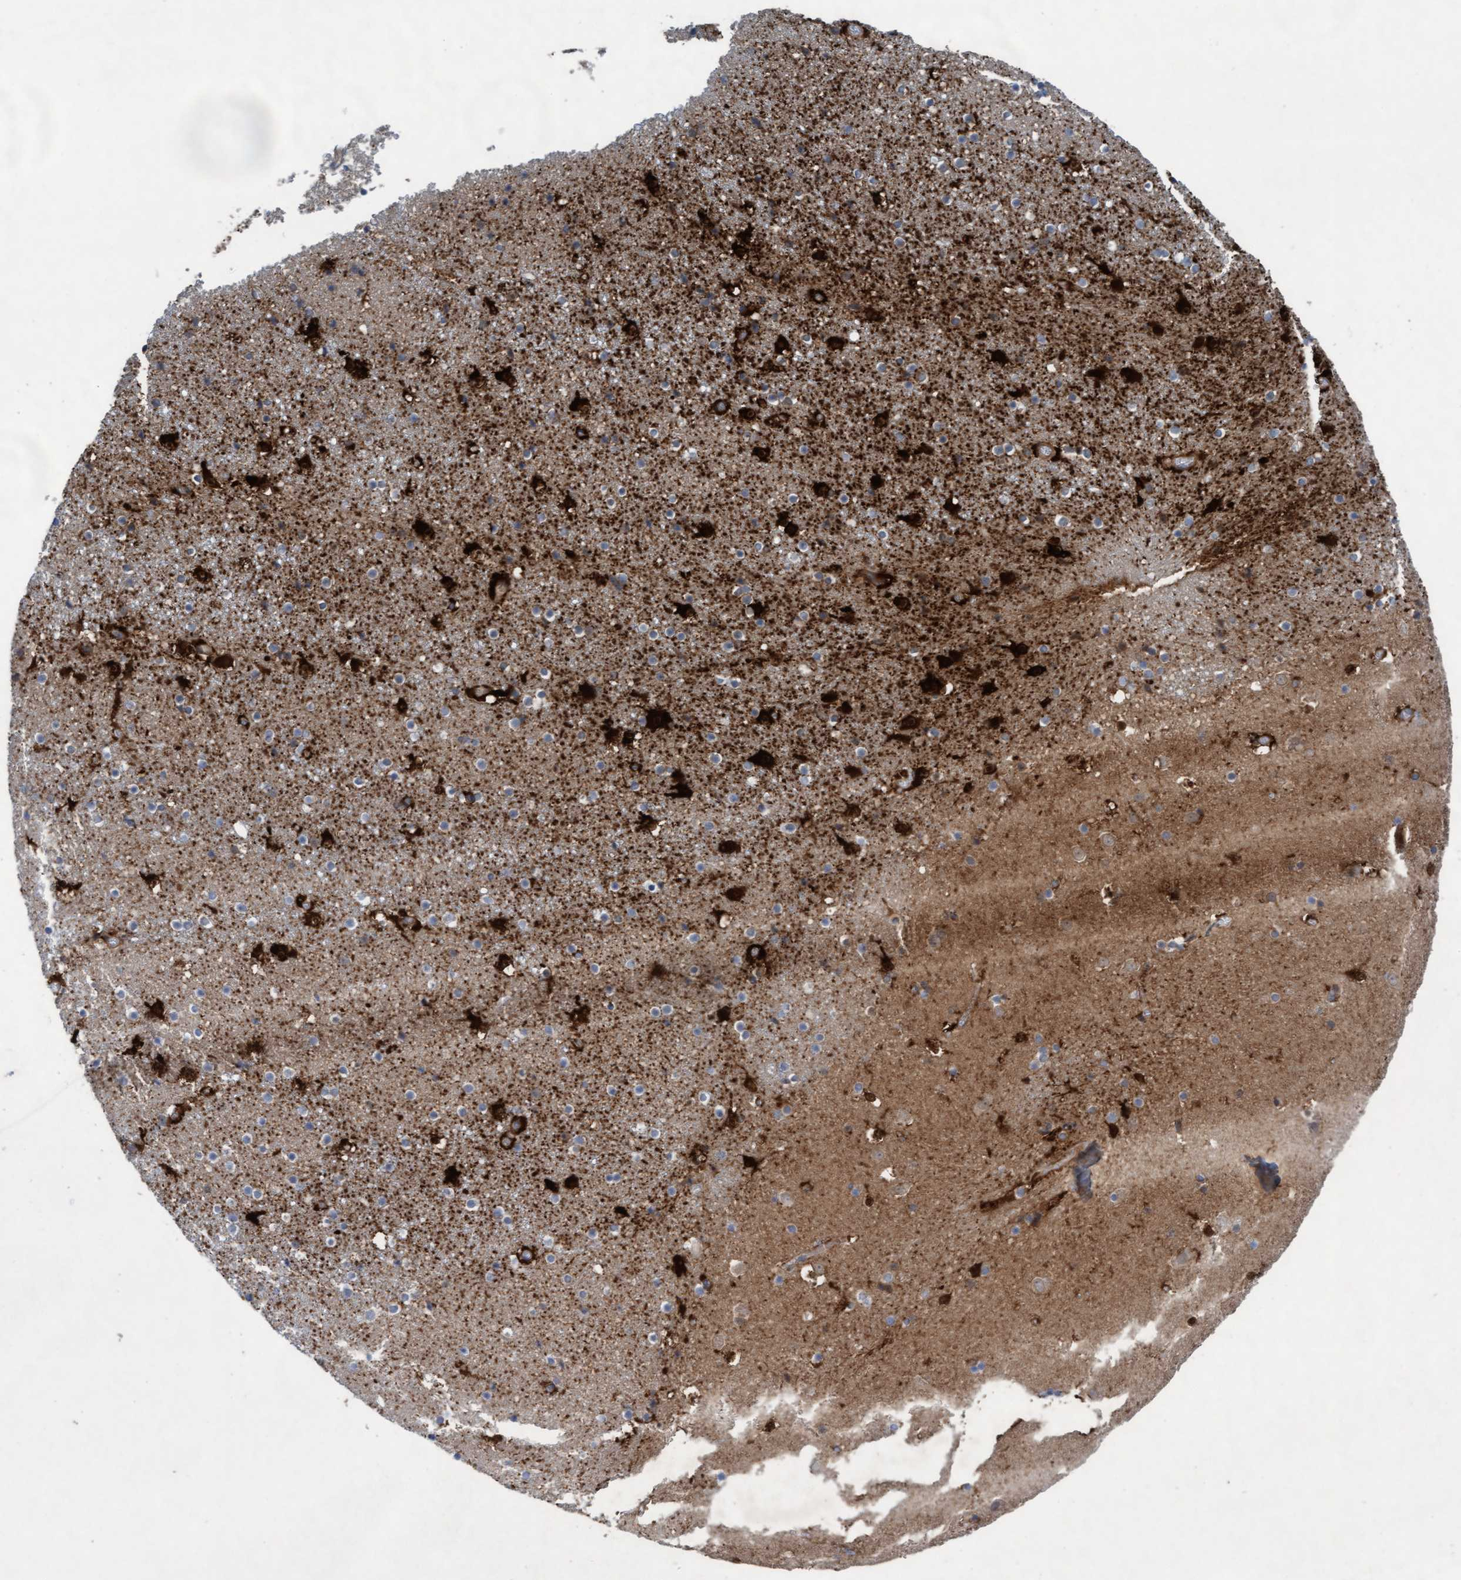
{"staining": {"intensity": "strong", "quantity": "25%-75%", "location": "cytoplasmic/membranous,nuclear"}, "tissue": "caudate", "cell_type": "Glial cells", "image_type": "normal", "snomed": [{"axis": "morphology", "description": "Normal tissue, NOS"}, {"axis": "topography", "description": "Lateral ventricle wall"}], "caption": "The photomicrograph demonstrates staining of normal caudate, revealing strong cytoplasmic/membranous,nuclear protein expression (brown color) within glial cells.", "gene": "PLCD1", "patient": {"sex": "male", "age": 45}}